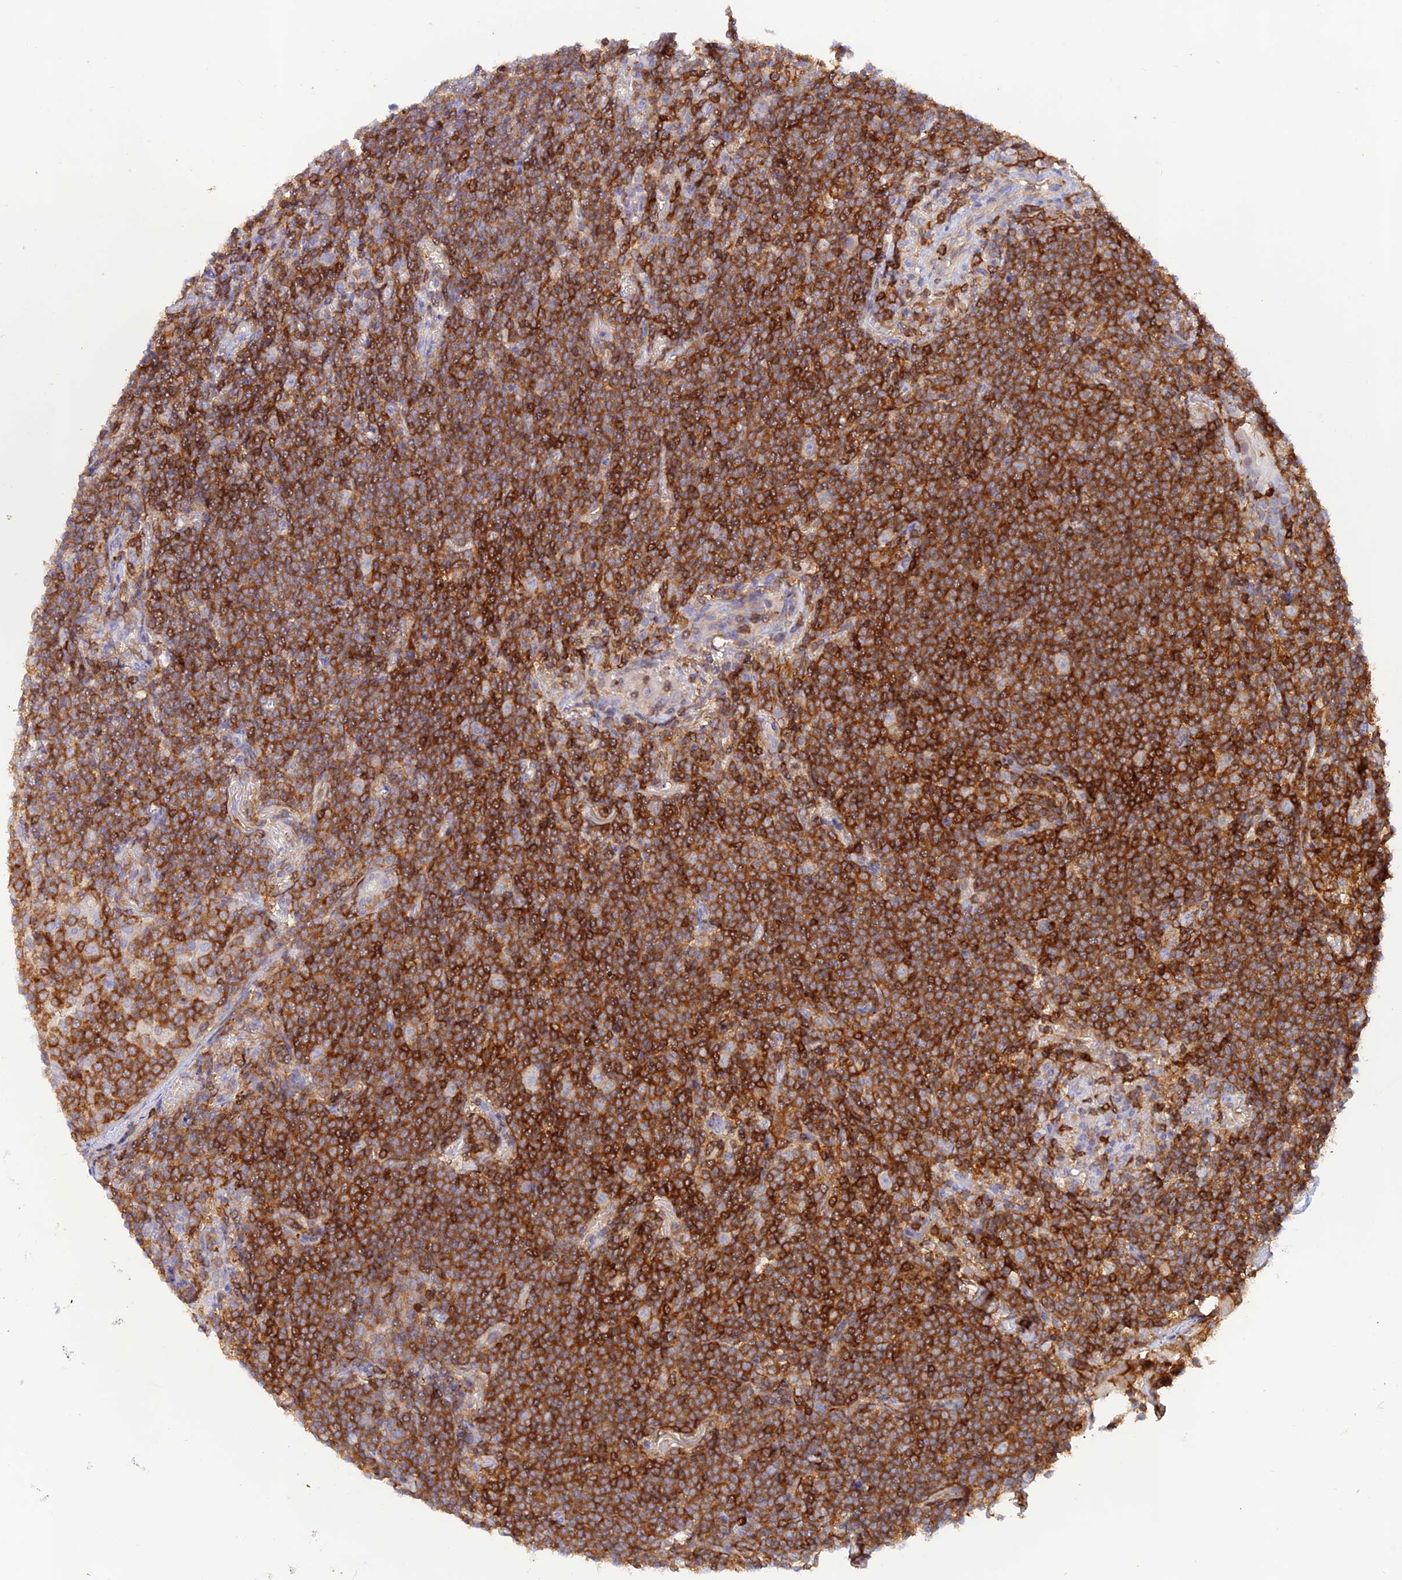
{"staining": {"intensity": "strong", "quantity": "25%-75%", "location": "cytoplasmic/membranous"}, "tissue": "lymphoma", "cell_type": "Tumor cells", "image_type": "cancer", "snomed": [{"axis": "morphology", "description": "Malignant lymphoma, non-Hodgkin's type, Low grade"}, {"axis": "topography", "description": "Lung"}], "caption": "Immunohistochemical staining of lymphoma shows high levels of strong cytoplasmic/membranous protein staining in about 25%-75% of tumor cells. The staining was performed using DAB, with brown indicating positive protein expression. Nuclei are stained blue with hematoxylin.", "gene": "DENND1C", "patient": {"sex": "female", "age": 71}}